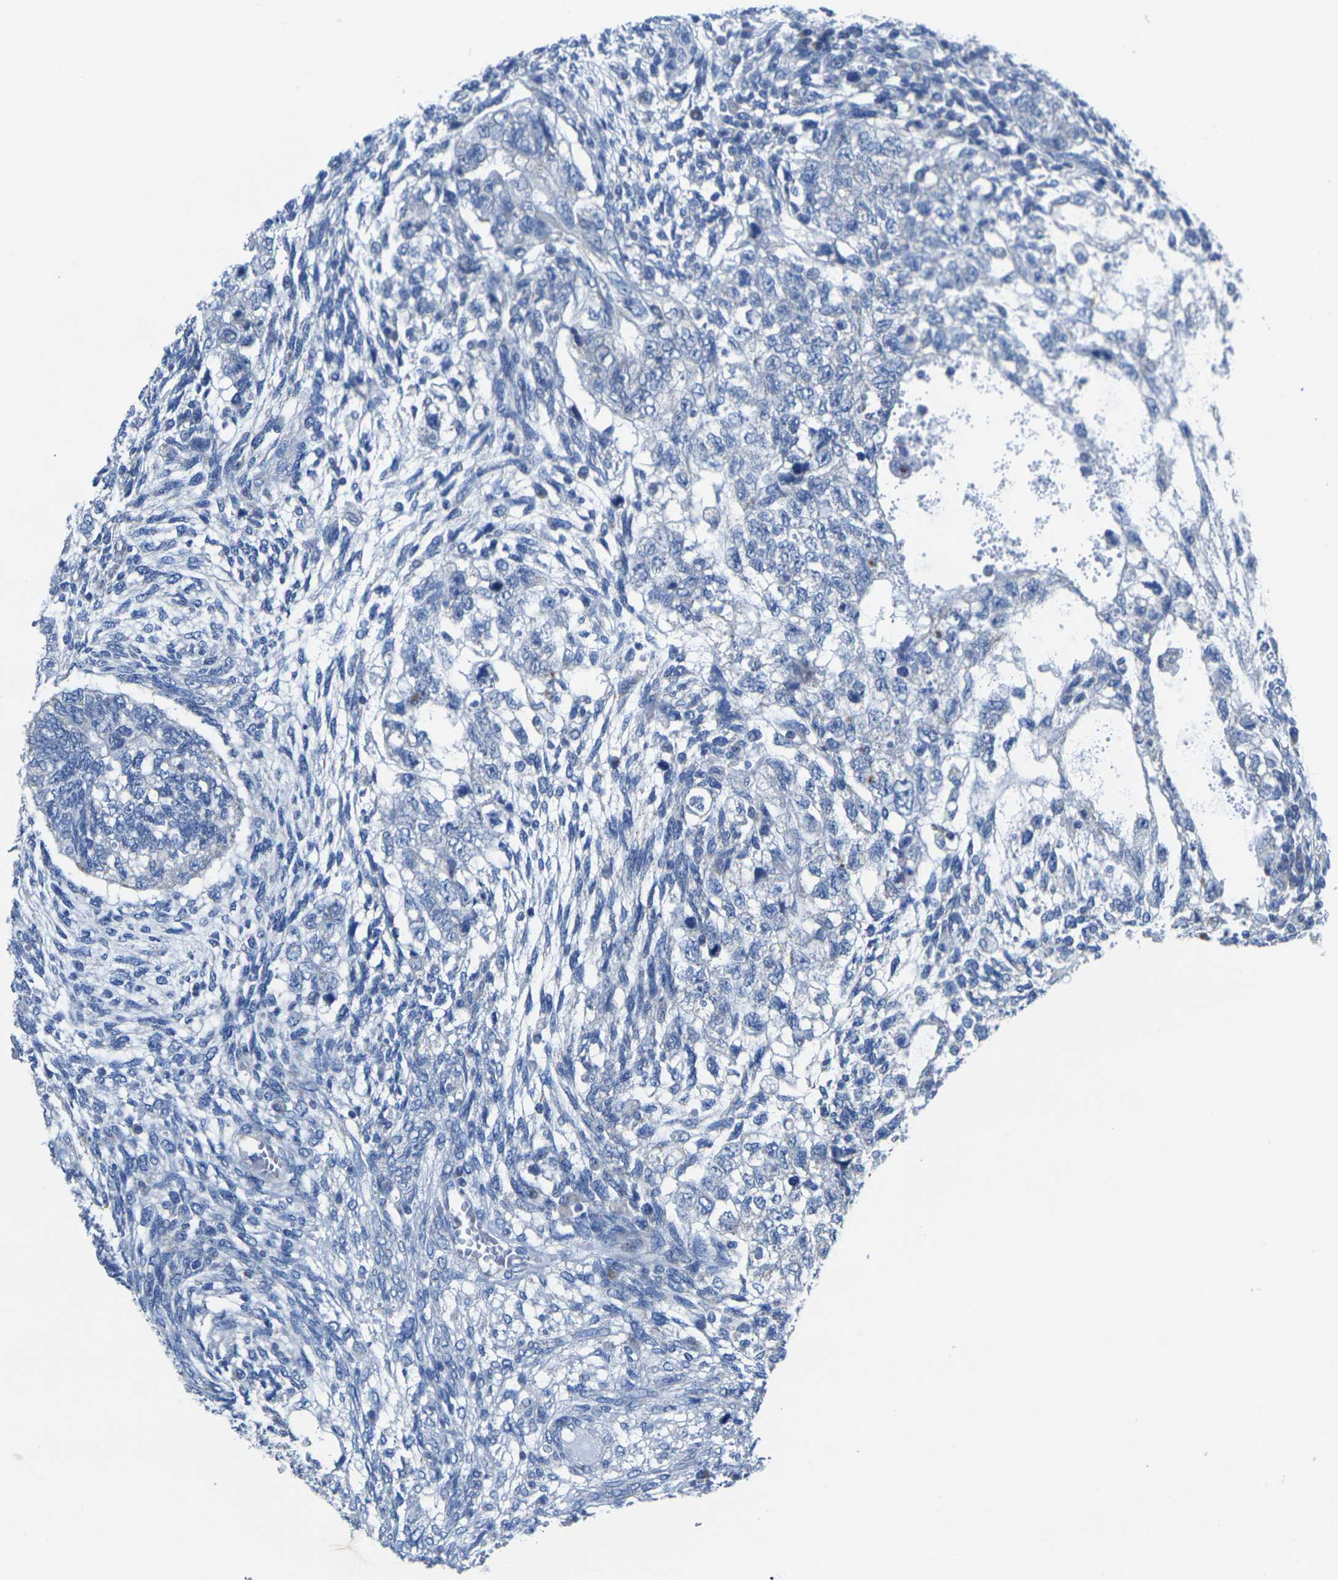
{"staining": {"intensity": "negative", "quantity": "none", "location": "none"}, "tissue": "testis cancer", "cell_type": "Tumor cells", "image_type": "cancer", "snomed": [{"axis": "morphology", "description": "Normal tissue, NOS"}, {"axis": "morphology", "description": "Carcinoma, Embryonal, NOS"}, {"axis": "topography", "description": "Testis"}], "caption": "Immunohistochemical staining of embryonal carcinoma (testis) reveals no significant expression in tumor cells.", "gene": "TMEM204", "patient": {"sex": "male", "age": 36}}